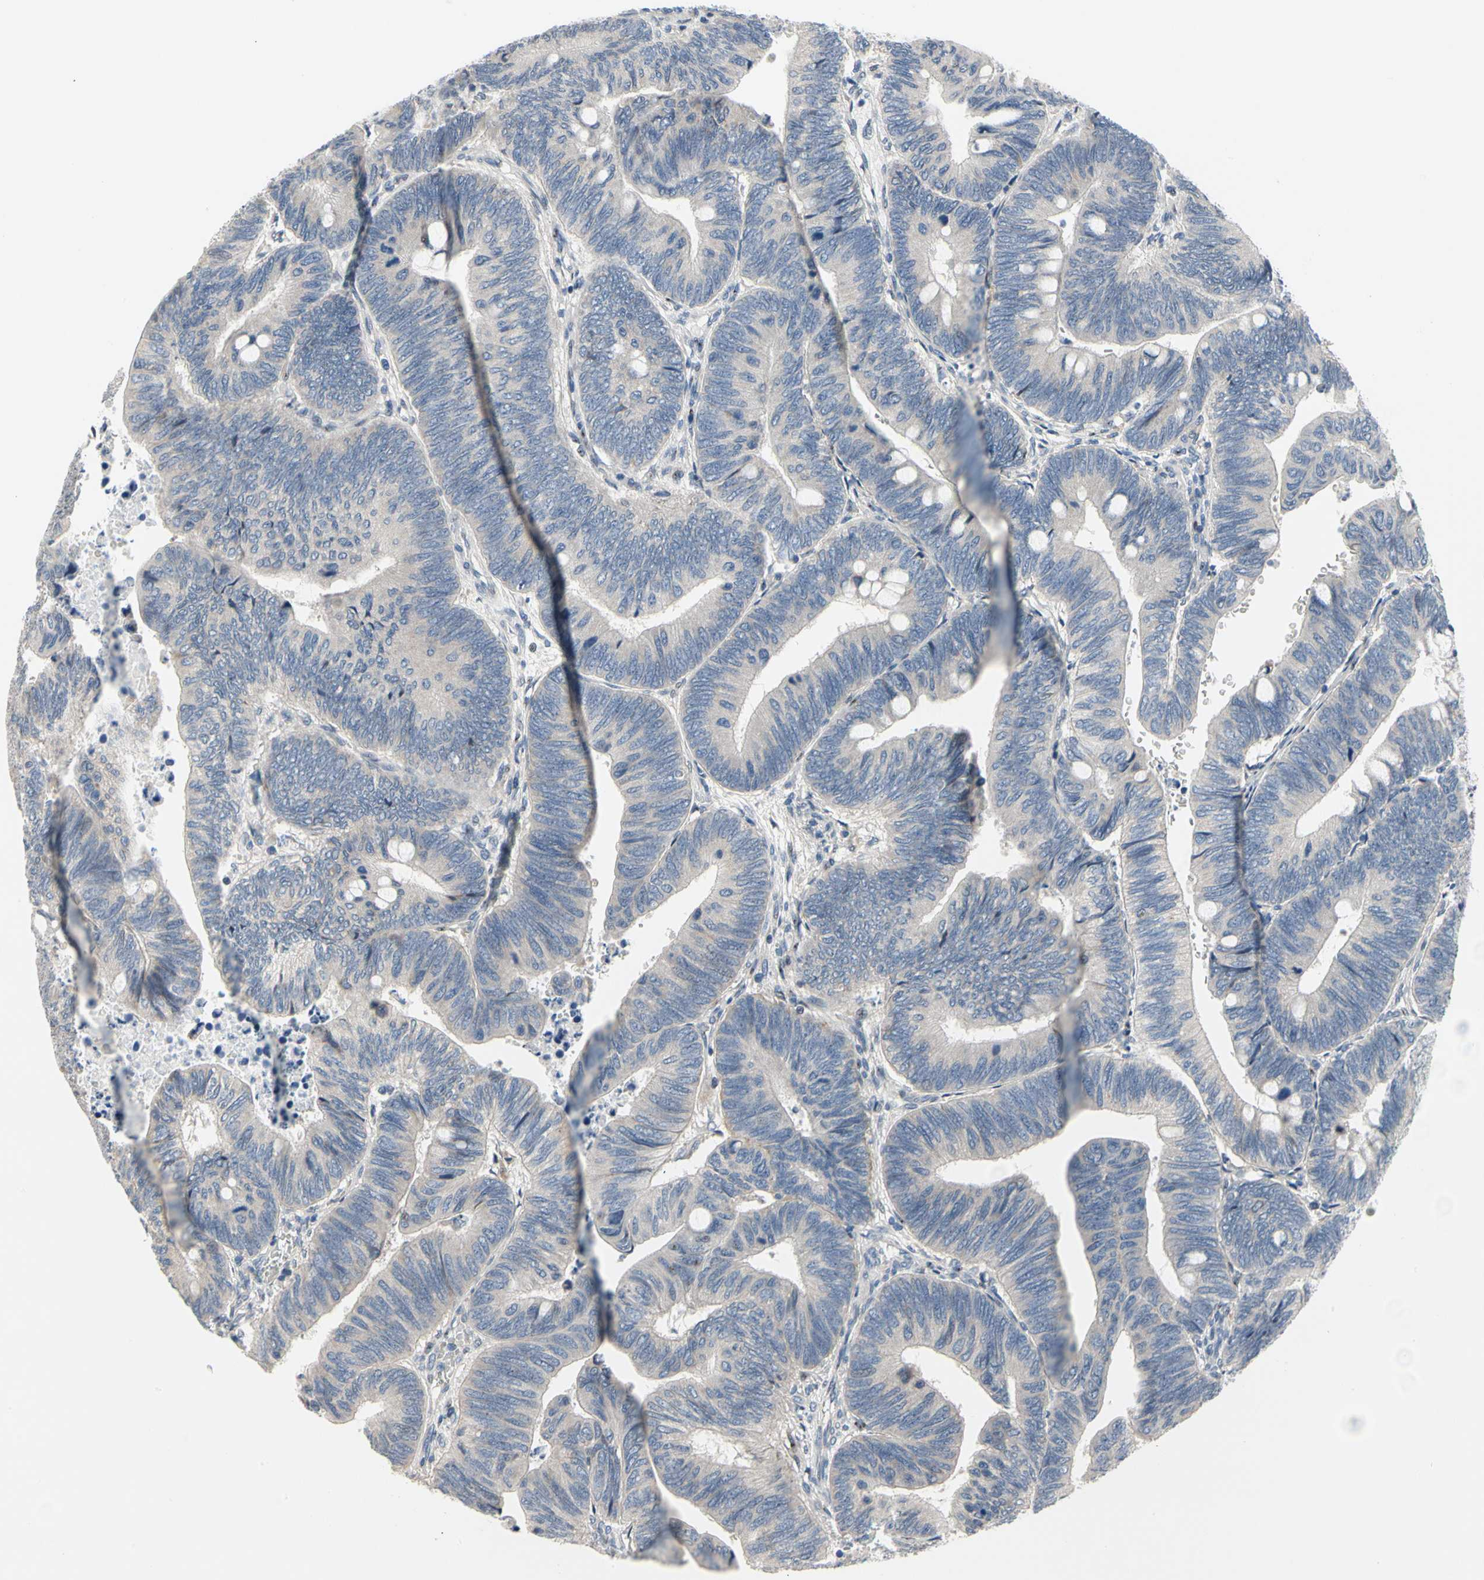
{"staining": {"intensity": "negative", "quantity": "none", "location": "none"}, "tissue": "colorectal cancer", "cell_type": "Tumor cells", "image_type": "cancer", "snomed": [{"axis": "morphology", "description": "Normal tissue, NOS"}, {"axis": "morphology", "description": "Adenocarcinoma, NOS"}, {"axis": "topography", "description": "Rectum"}, {"axis": "topography", "description": "Peripheral nerve tissue"}], "caption": "The photomicrograph demonstrates no significant staining in tumor cells of colorectal cancer (adenocarcinoma). Nuclei are stained in blue.", "gene": "NFASC", "patient": {"sex": "male", "age": 92}}